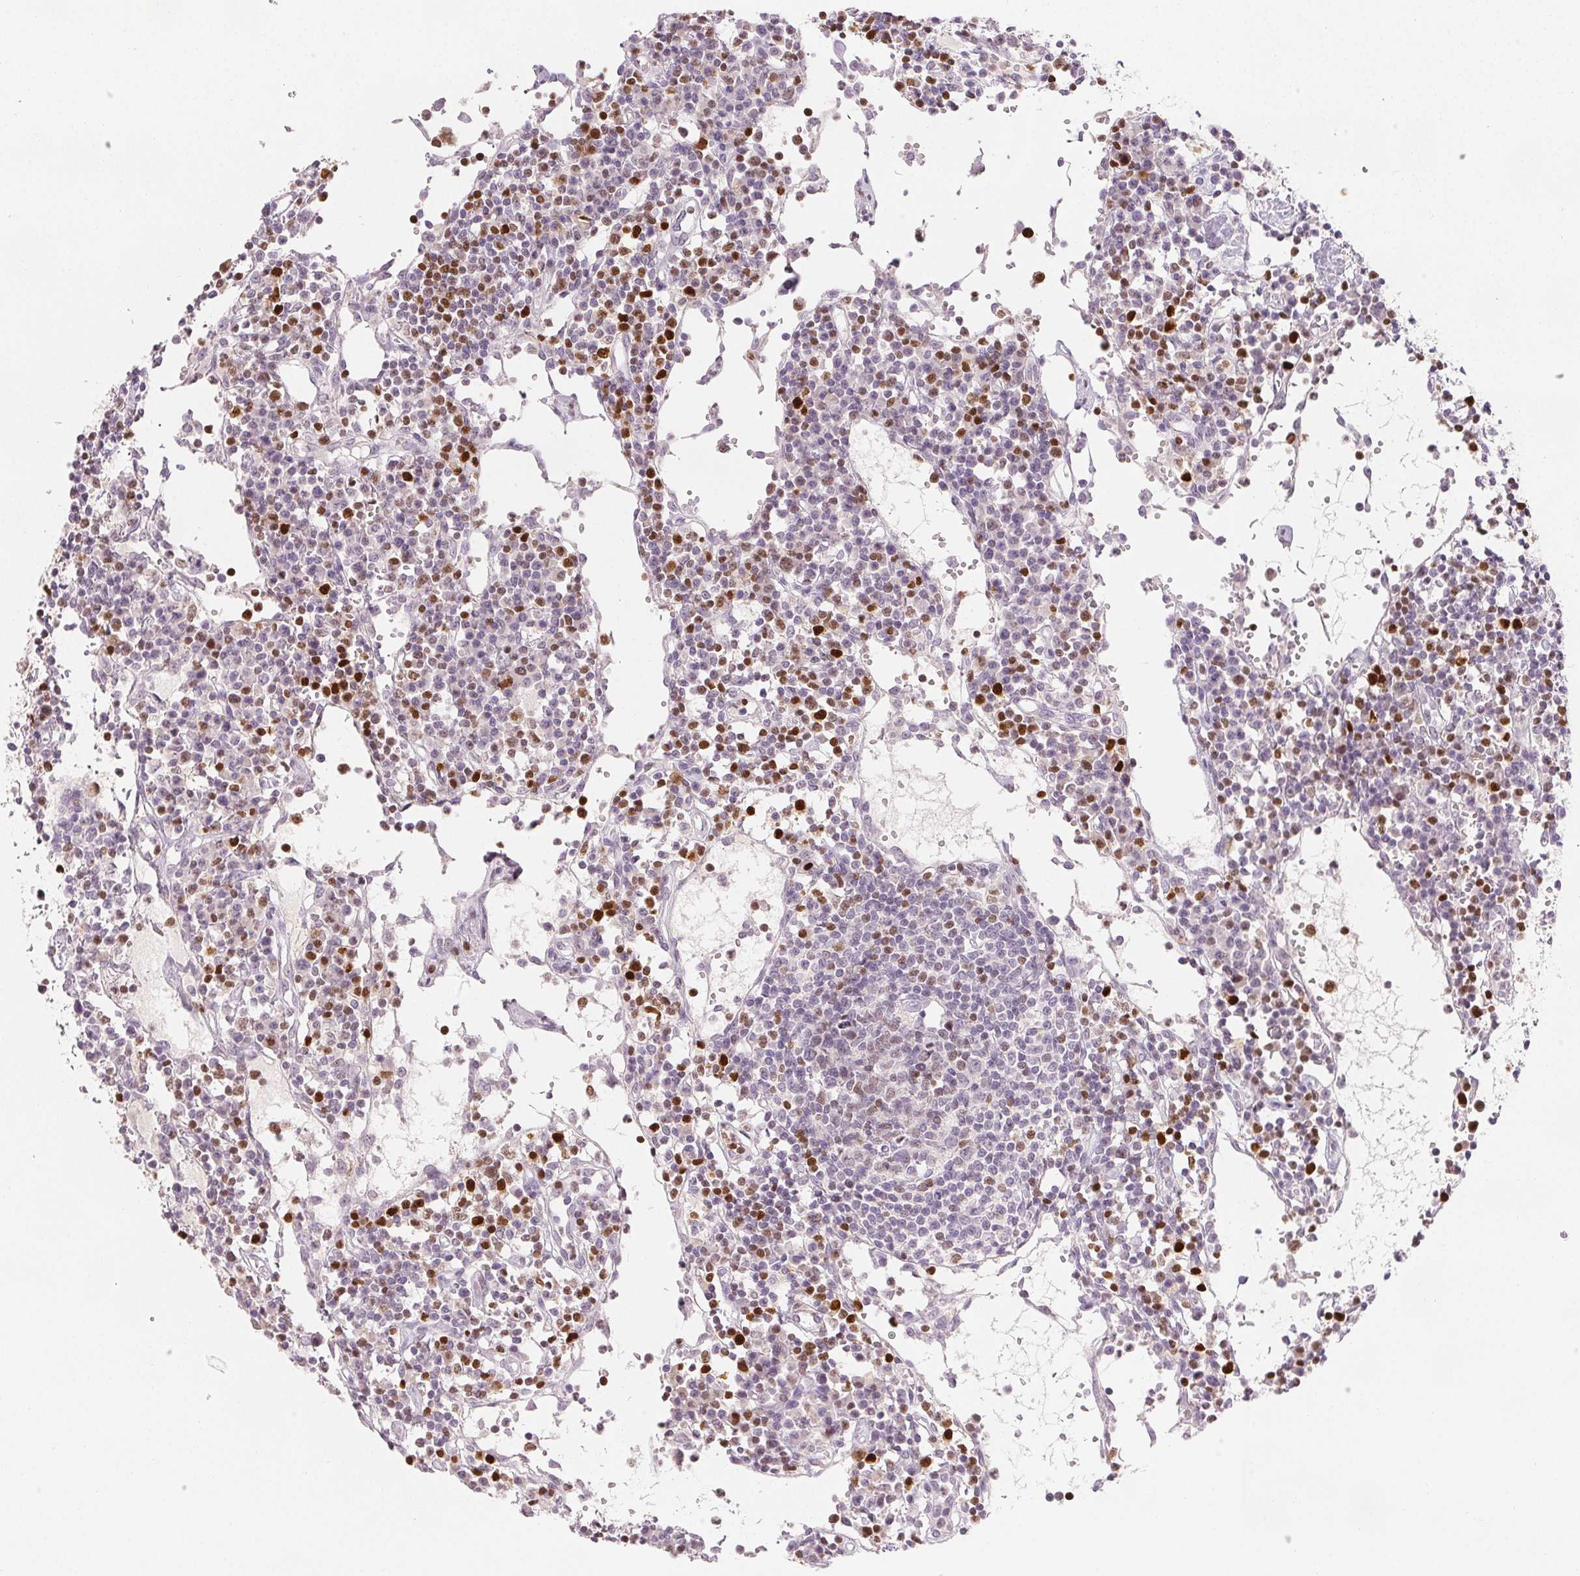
{"staining": {"intensity": "moderate", "quantity": "<25%", "location": "nuclear"}, "tissue": "lymph node", "cell_type": "Germinal center cells", "image_type": "normal", "snomed": [{"axis": "morphology", "description": "Normal tissue, NOS"}, {"axis": "topography", "description": "Lymph node"}], "caption": "Immunohistochemical staining of benign lymph node exhibits <25% levels of moderate nuclear protein staining in approximately <25% of germinal center cells.", "gene": "RUNX2", "patient": {"sex": "female", "age": 78}}